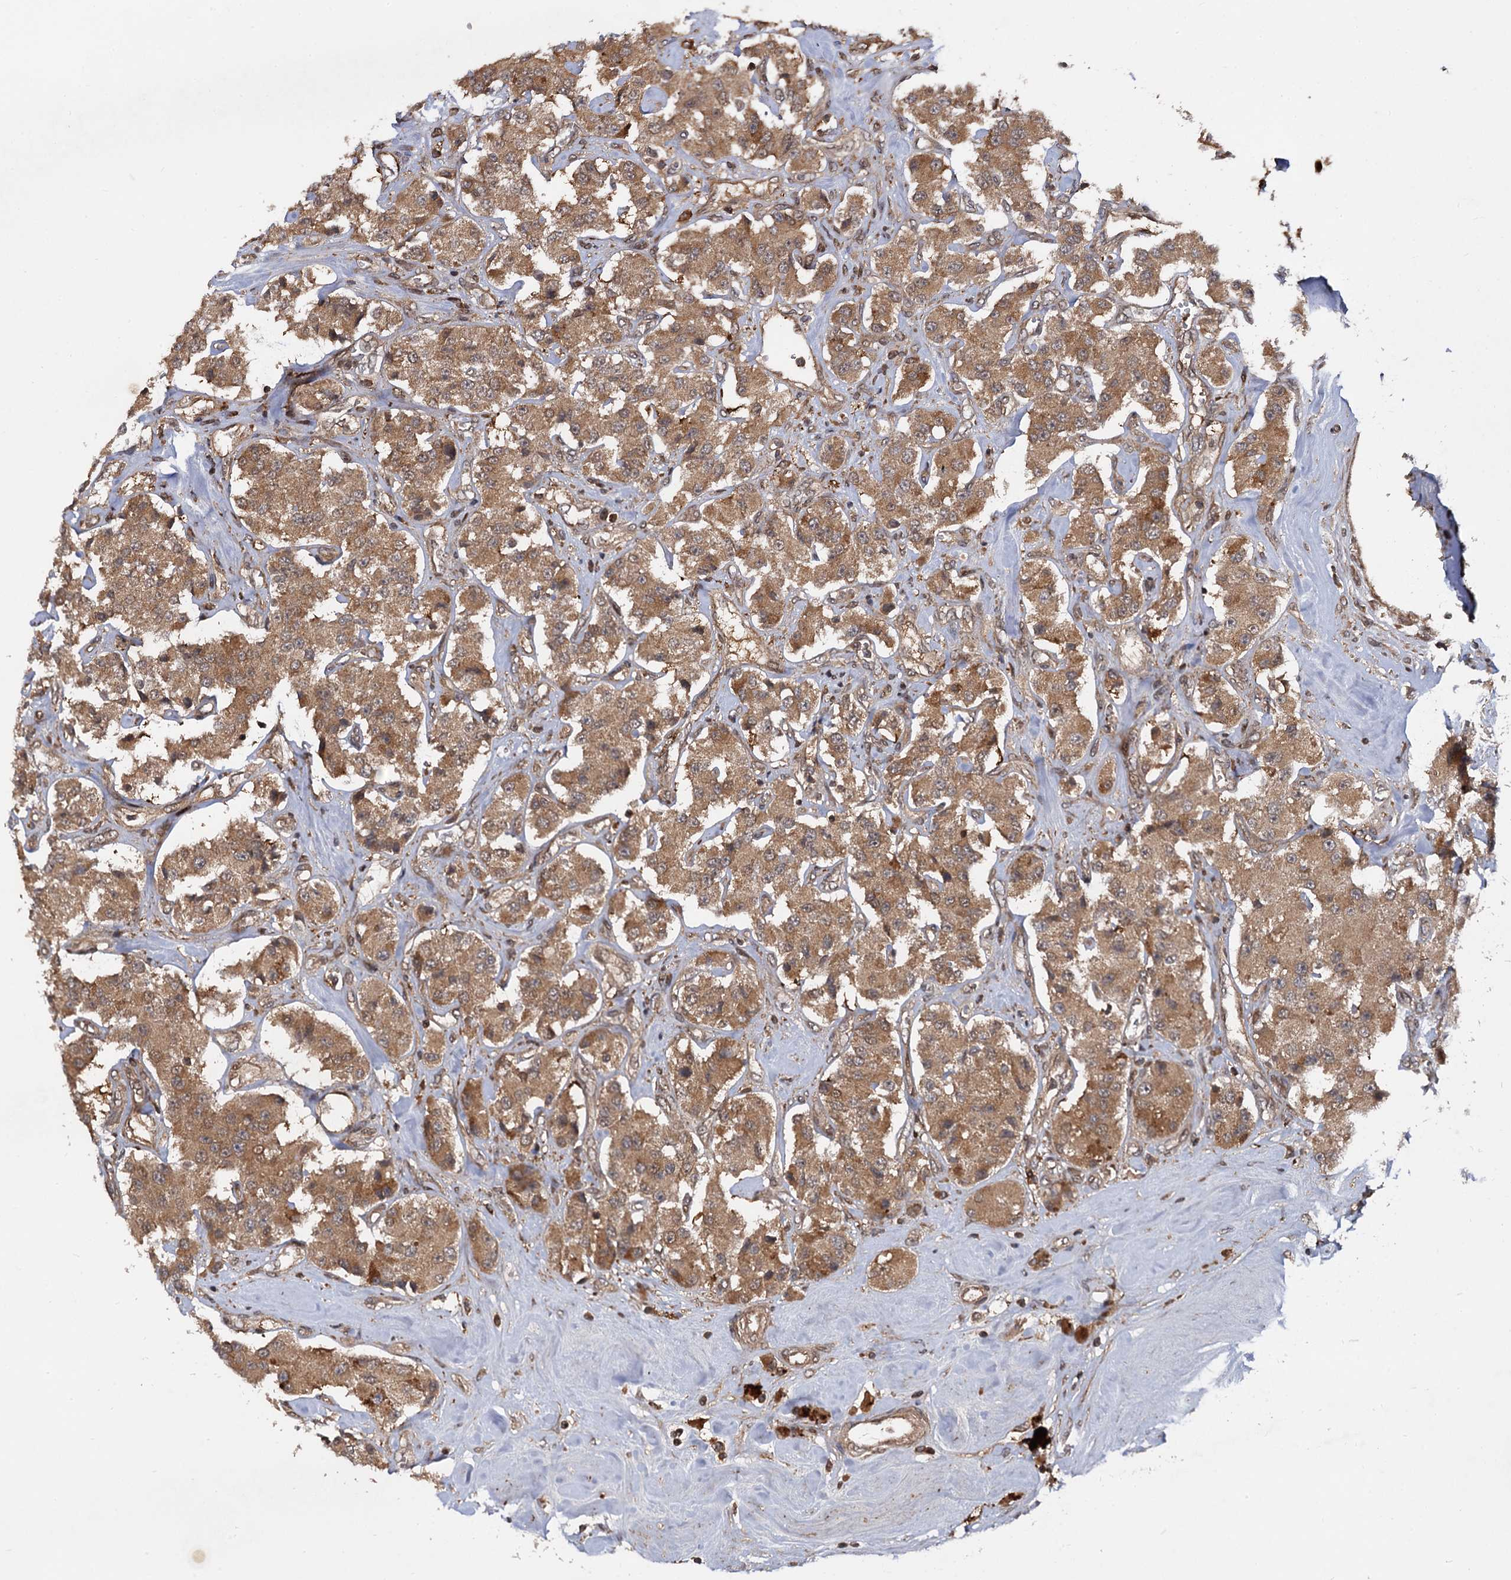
{"staining": {"intensity": "moderate", "quantity": ">75%", "location": "cytoplasmic/membranous"}, "tissue": "carcinoid", "cell_type": "Tumor cells", "image_type": "cancer", "snomed": [{"axis": "morphology", "description": "Carcinoid, malignant, NOS"}, {"axis": "topography", "description": "Pancreas"}], "caption": "This photomicrograph exhibits immunohistochemistry staining of human carcinoid, with medium moderate cytoplasmic/membranous staining in approximately >75% of tumor cells.", "gene": "SELENOP", "patient": {"sex": "male", "age": 41}}